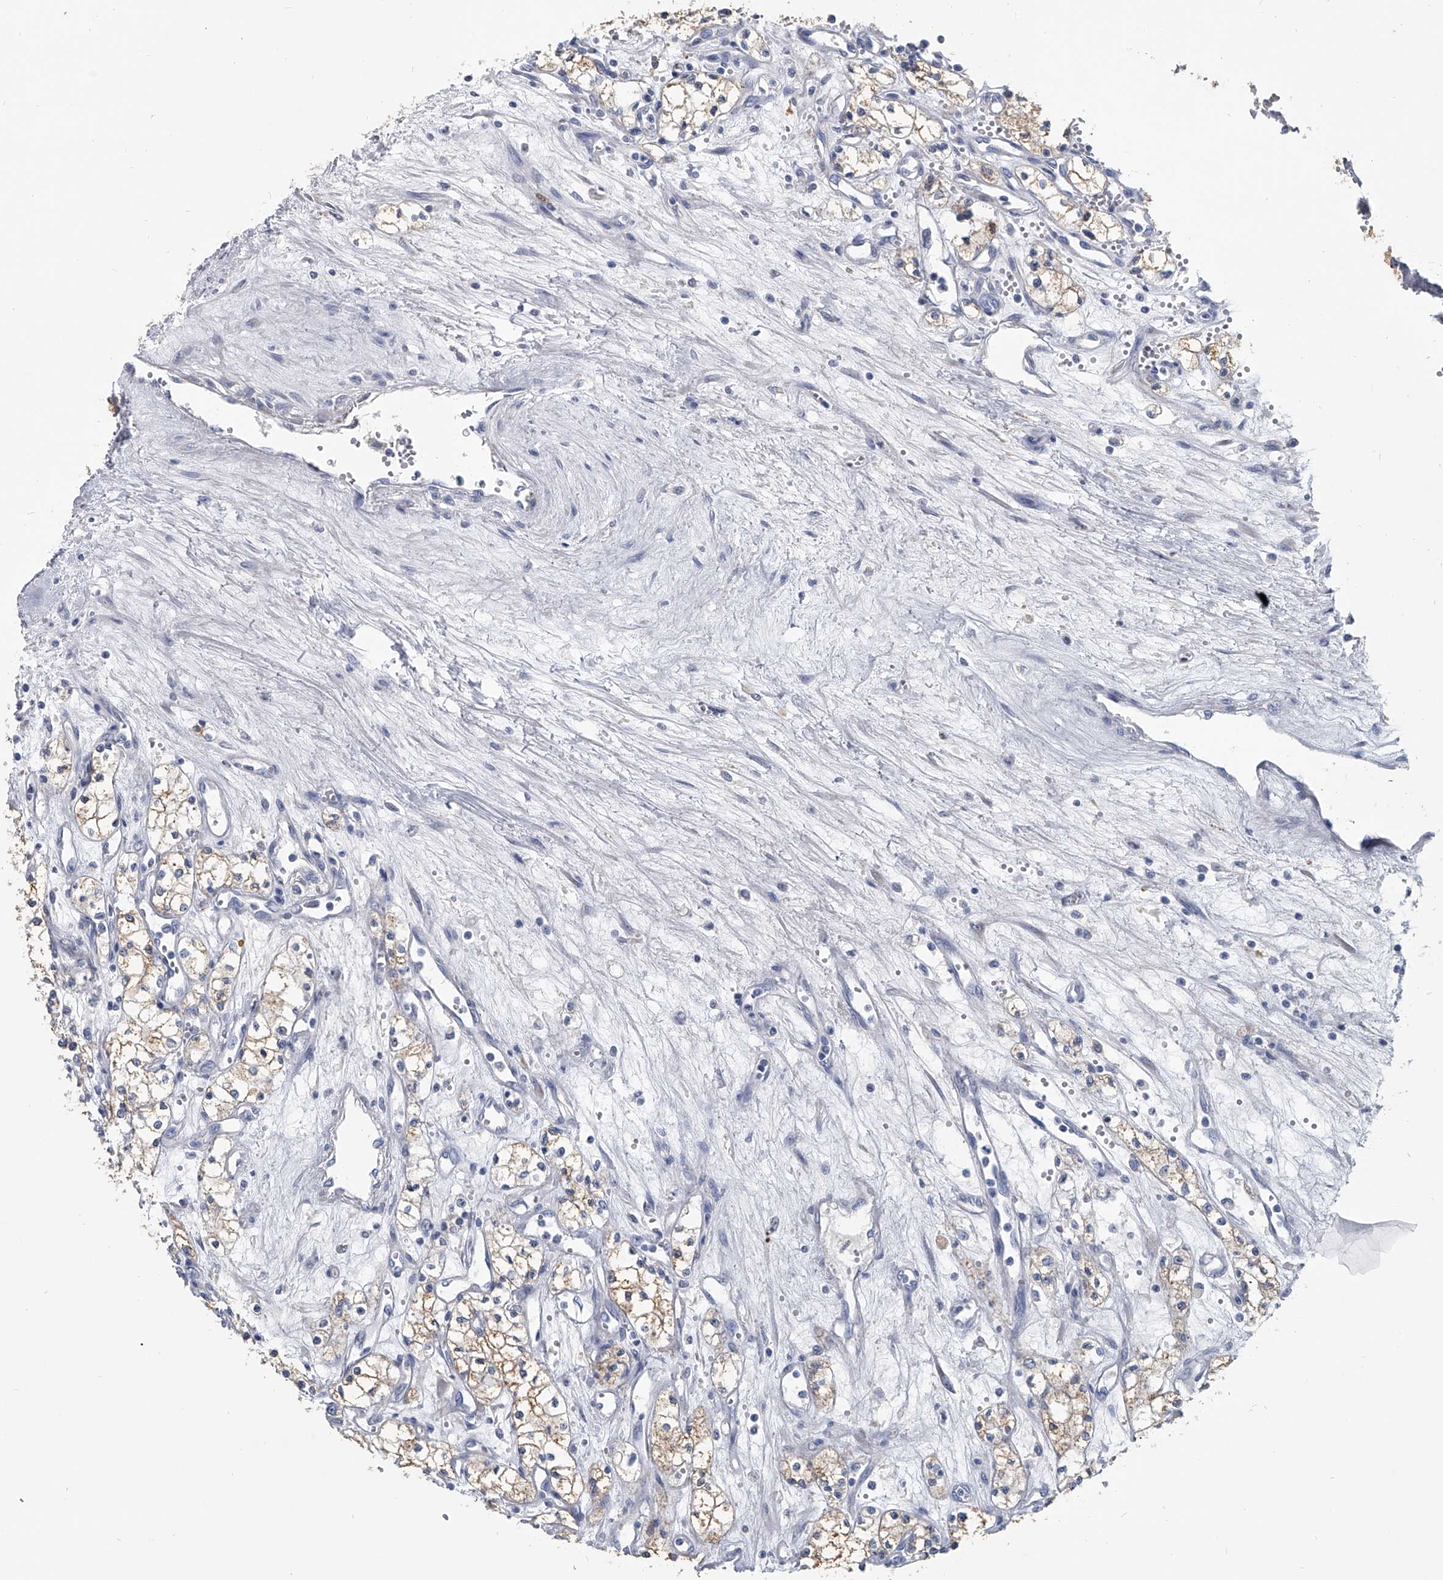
{"staining": {"intensity": "weak", "quantity": ">75%", "location": "cytoplasmic/membranous"}, "tissue": "renal cancer", "cell_type": "Tumor cells", "image_type": "cancer", "snomed": [{"axis": "morphology", "description": "Adenocarcinoma, NOS"}, {"axis": "topography", "description": "Kidney"}], "caption": "Renal cancer (adenocarcinoma) stained for a protein (brown) displays weak cytoplasmic/membranous positive staining in approximately >75% of tumor cells.", "gene": "SPP1", "patient": {"sex": "male", "age": 59}}